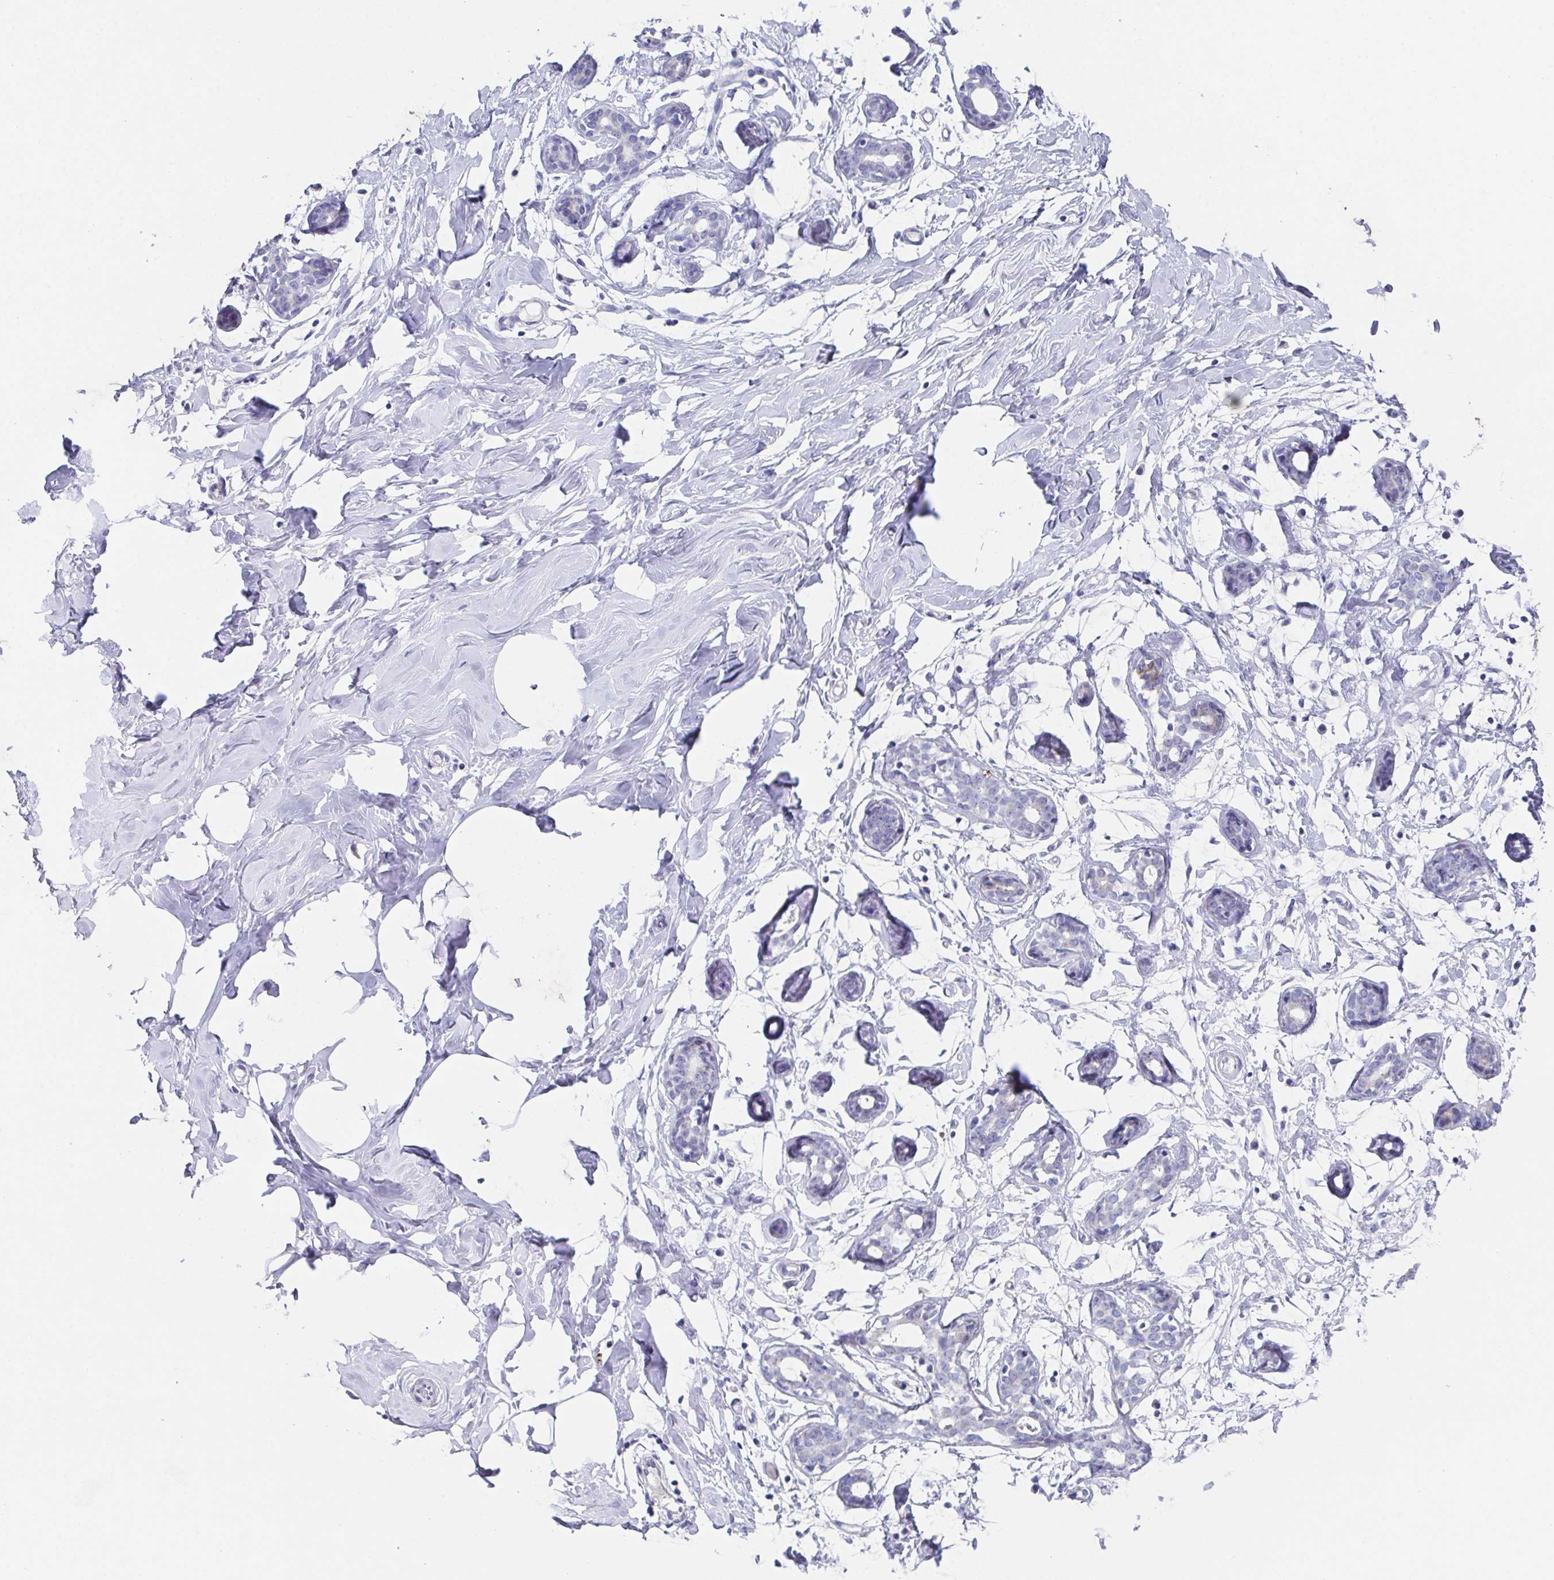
{"staining": {"intensity": "negative", "quantity": "none", "location": "none"}, "tissue": "breast", "cell_type": "Adipocytes", "image_type": "normal", "snomed": [{"axis": "morphology", "description": "Normal tissue, NOS"}, {"axis": "topography", "description": "Breast"}], "caption": "The micrograph exhibits no staining of adipocytes in benign breast. Nuclei are stained in blue.", "gene": "SSC4D", "patient": {"sex": "female", "age": 27}}